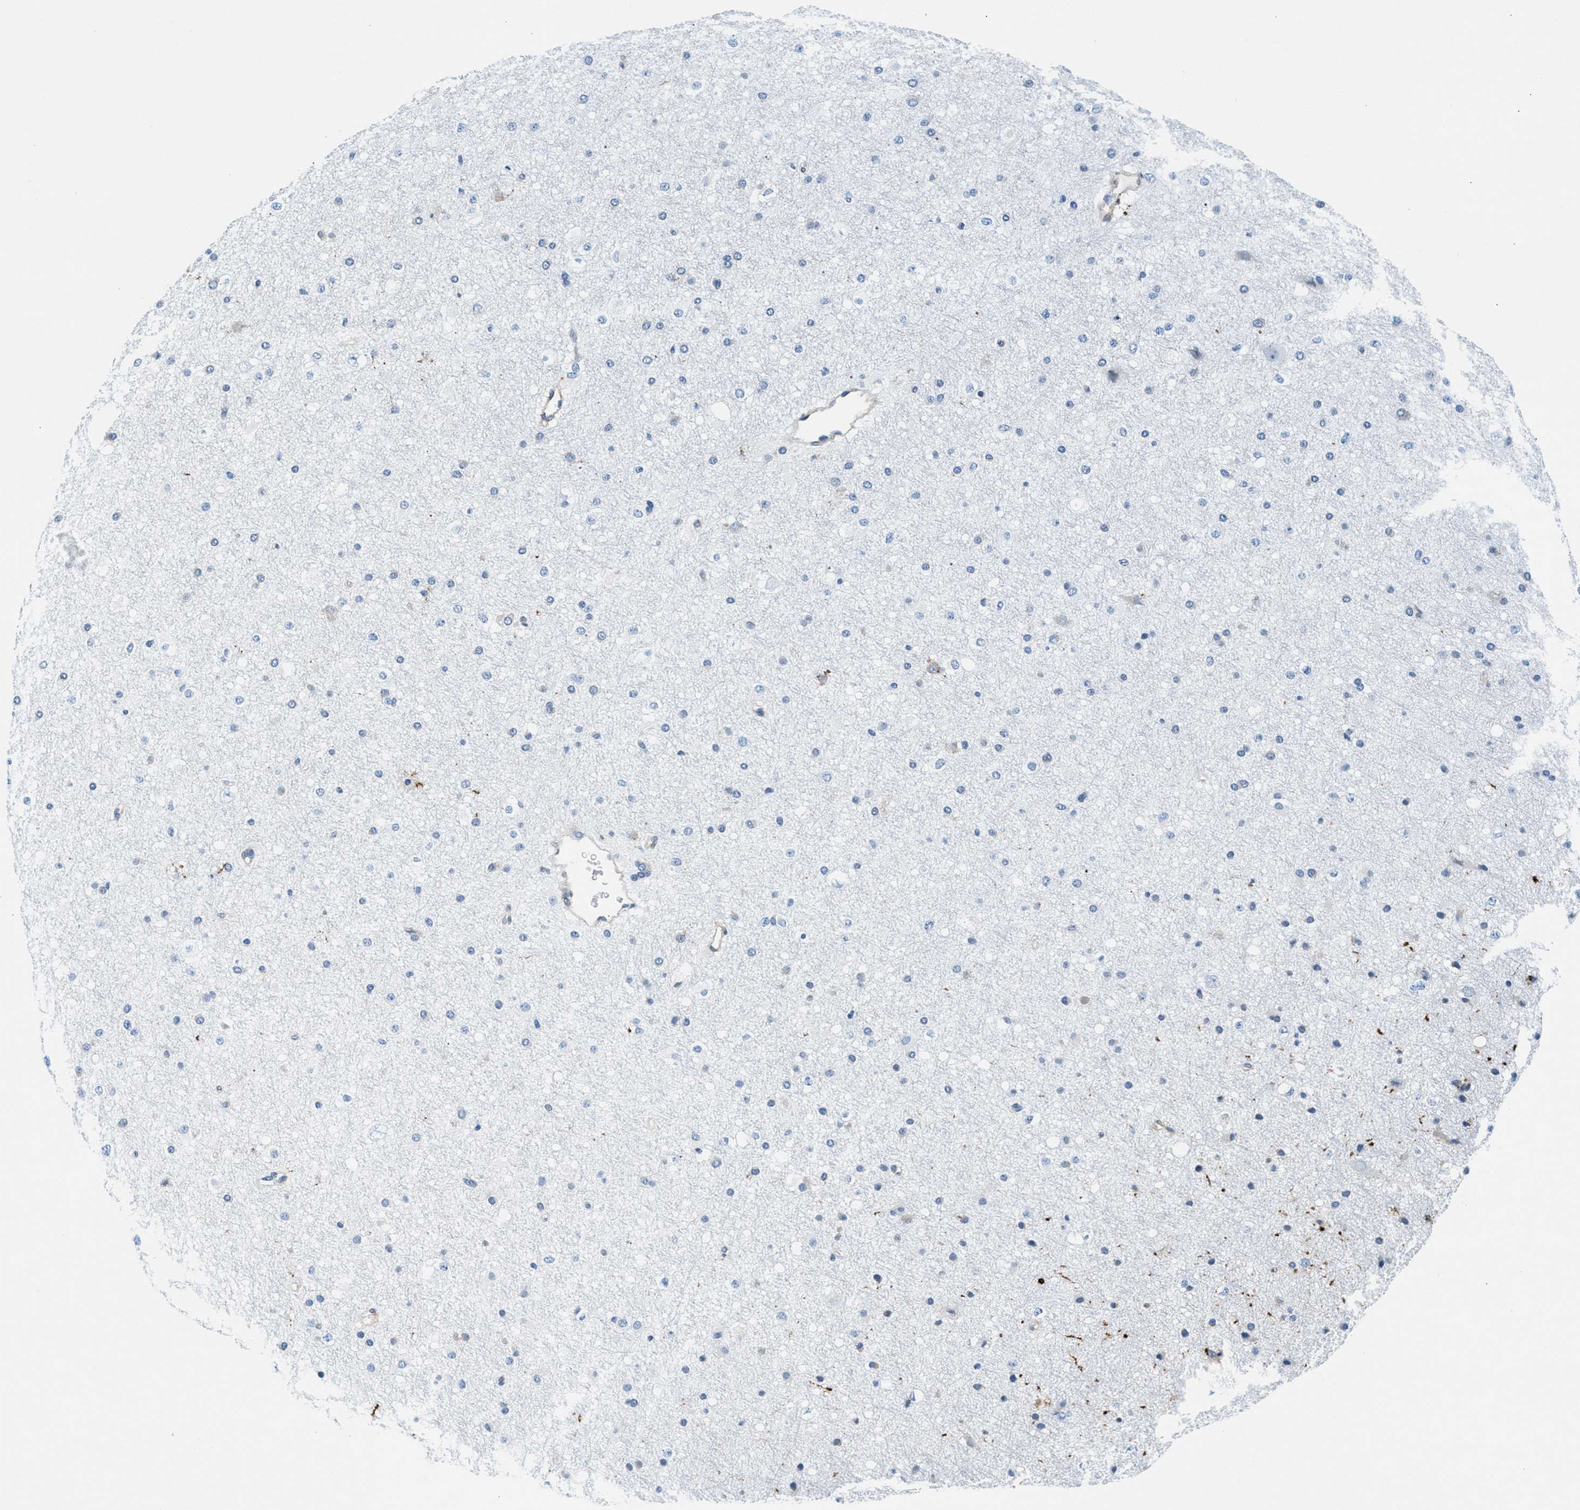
{"staining": {"intensity": "negative", "quantity": "none", "location": "none"}, "tissue": "cerebral cortex", "cell_type": "Endothelial cells", "image_type": "normal", "snomed": [{"axis": "morphology", "description": "Normal tissue, NOS"}, {"axis": "morphology", "description": "Developmental malformation"}, {"axis": "topography", "description": "Cerebral cortex"}], "caption": "The micrograph demonstrates no significant expression in endothelial cells of cerebral cortex. Nuclei are stained in blue.", "gene": "SLFN11", "patient": {"sex": "female", "age": 30}}